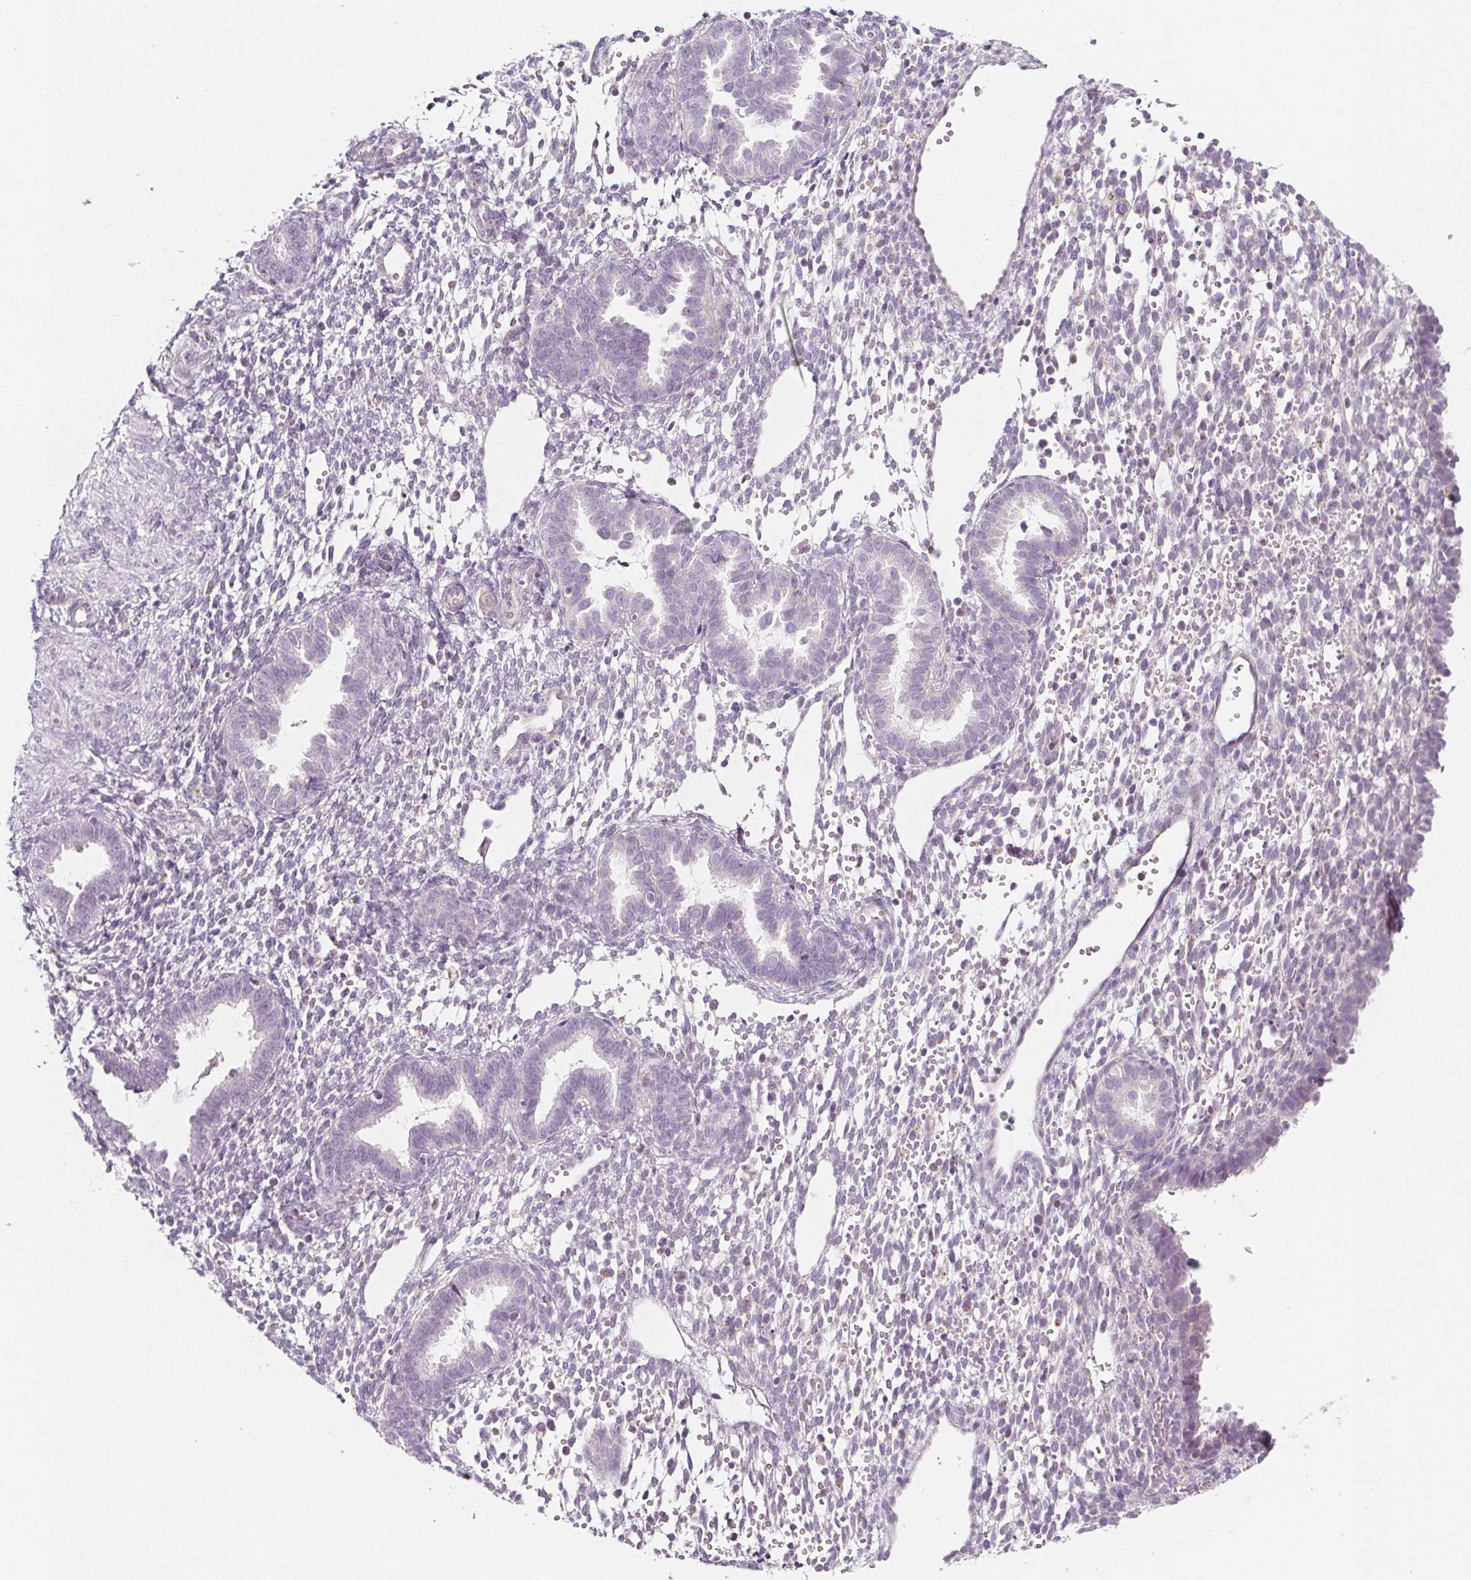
{"staining": {"intensity": "negative", "quantity": "none", "location": "none"}, "tissue": "endometrium", "cell_type": "Cells in endometrial stroma", "image_type": "normal", "snomed": [{"axis": "morphology", "description": "Normal tissue, NOS"}, {"axis": "topography", "description": "Endometrium"}], "caption": "This micrograph is of normal endometrium stained with IHC to label a protein in brown with the nuclei are counter-stained blue. There is no expression in cells in endometrial stroma. (IHC, brightfield microscopy, high magnification).", "gene": "IL17C", "patient": {"sex": "female", "age": 36}}